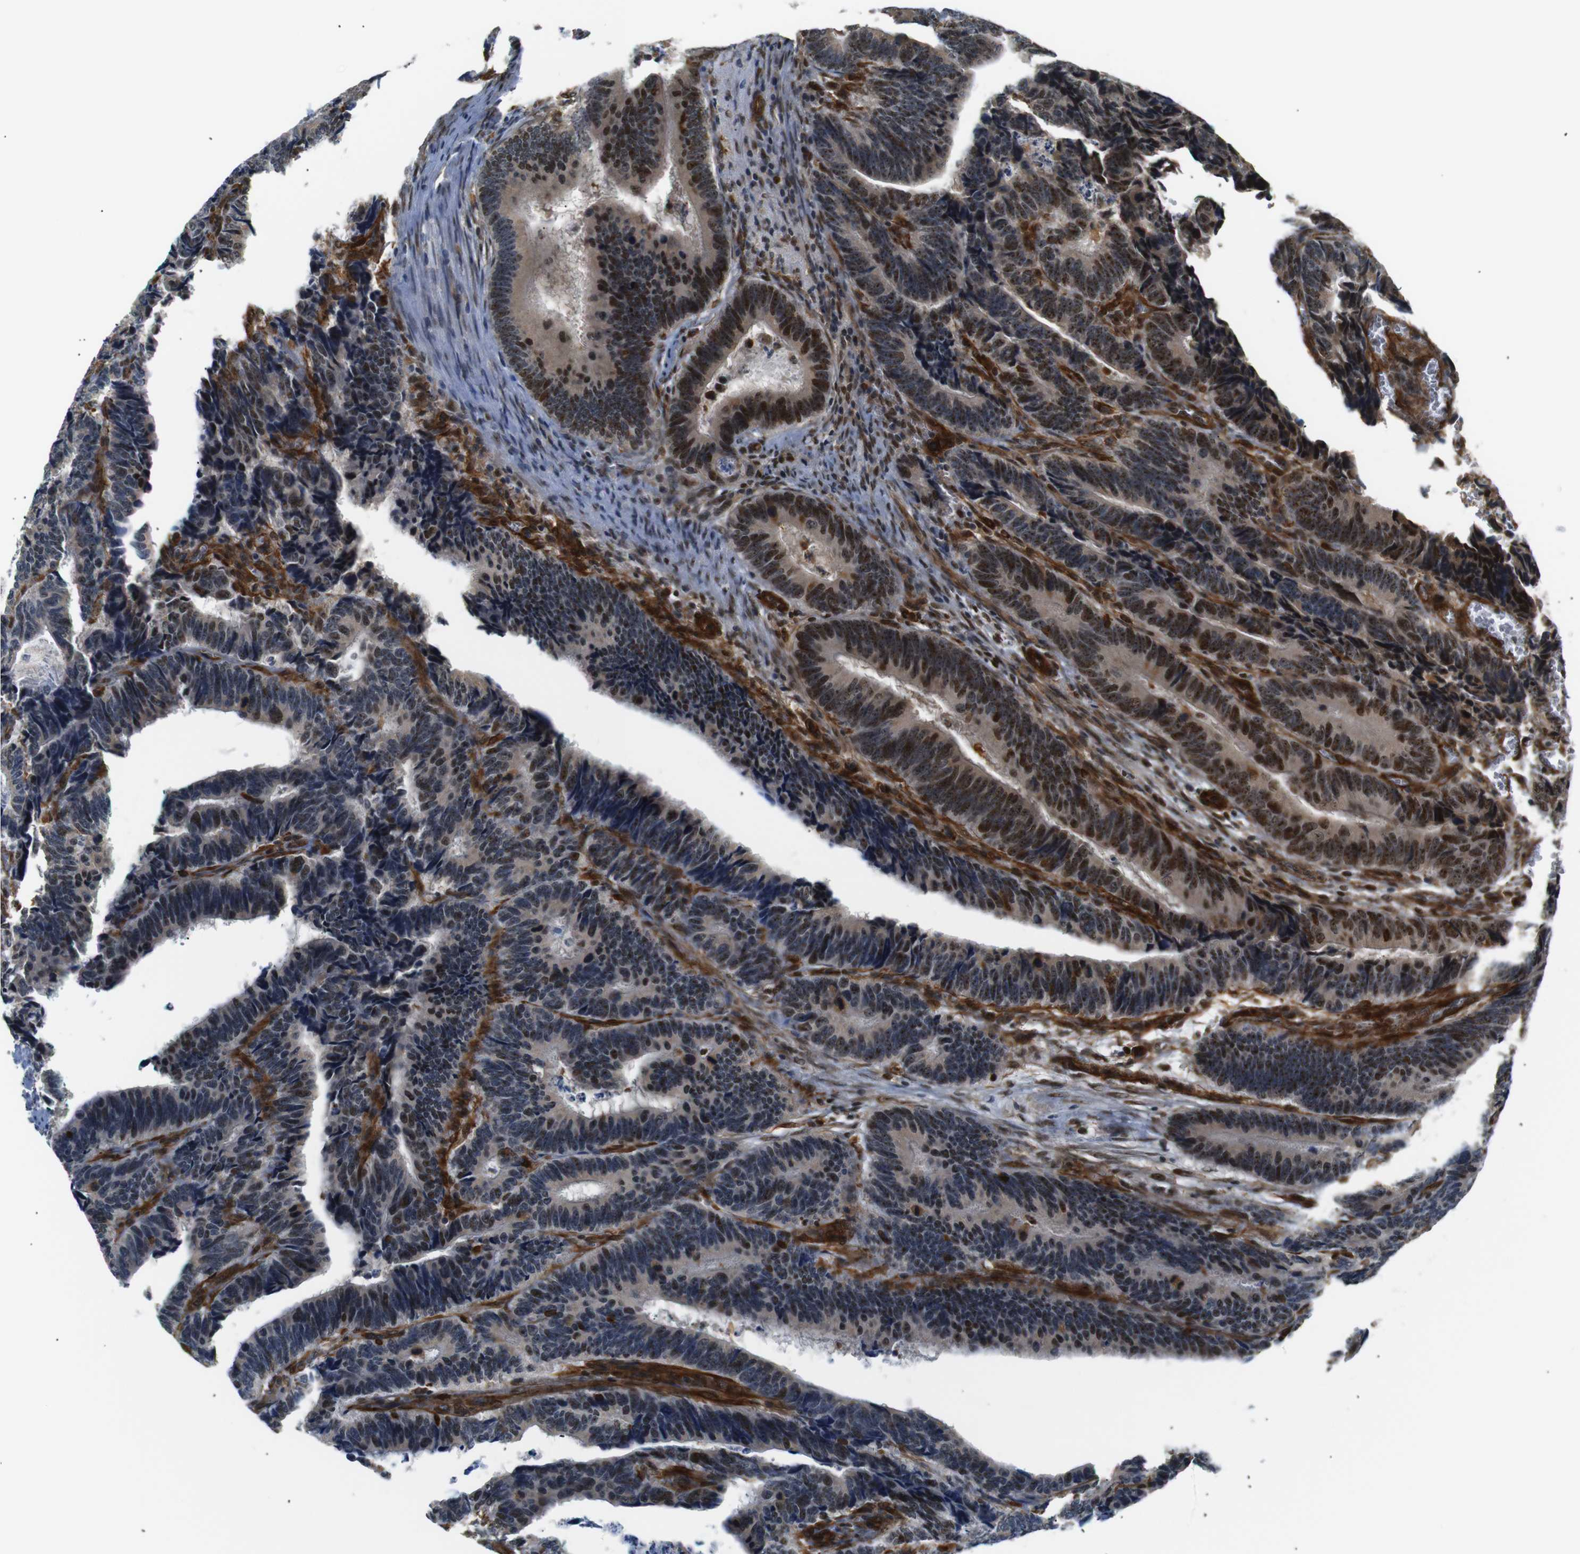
{"staining": {"intensity": "strong", "quantity": "25%-75%", "location": "cytoplasmic/membranous,nuclear"}, "tissue": "colorectal cancer", "cell_type": "Tumor cells", "image_type": "cancer", "snomed": [{"axis": "morphology", "description": "Adenocarcinoma, NOS"}, {"axis": "topography", "description": "Colon"}], "caption": "Protein staining displays strong cytoplasmic/membranous and nuclear positivity in about 25%-75% of tumor cells in colorectal adenocarcinoma.", "gene": "PARN", "patient": {"sex": "male", "age": 72}}